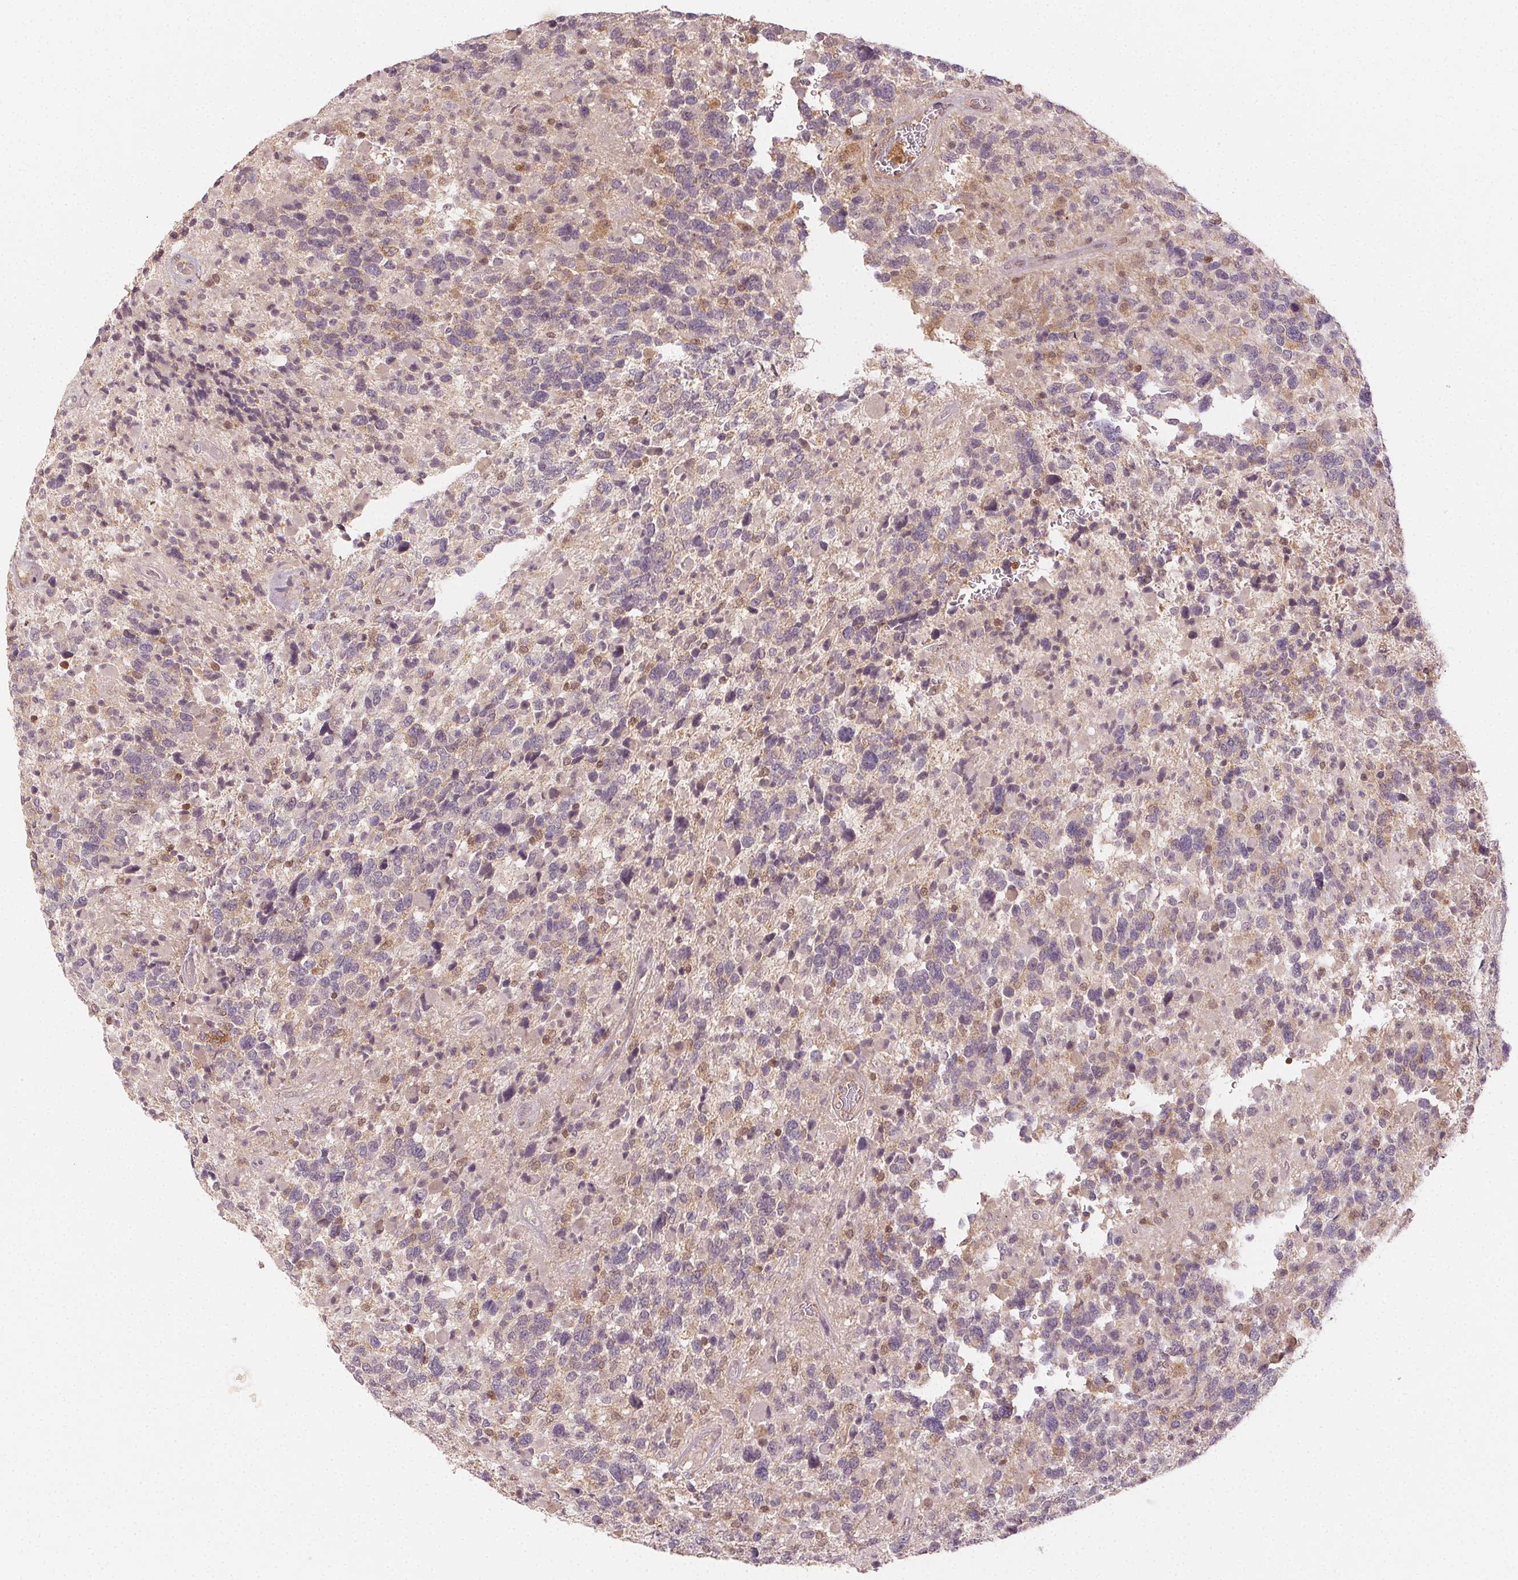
{"staining": {"intensity": "negative", "quantity": "none", "location": "none"}, "tissue": "glioma", "cell_type": "Tumor cells", "image_type": "cancer", "snomed": [{"axis": "morphology", "description": "Glioma, malignant, High grade"}, {"axis": "topography", "description": "Brain"}], "caption": "Tumor cells show no significant protein positivity in high-grade glioma (malignant). Nuclei are stained in blue.", "gene": "MAPK14", "patient": {"sex": "female", "age": 40}}